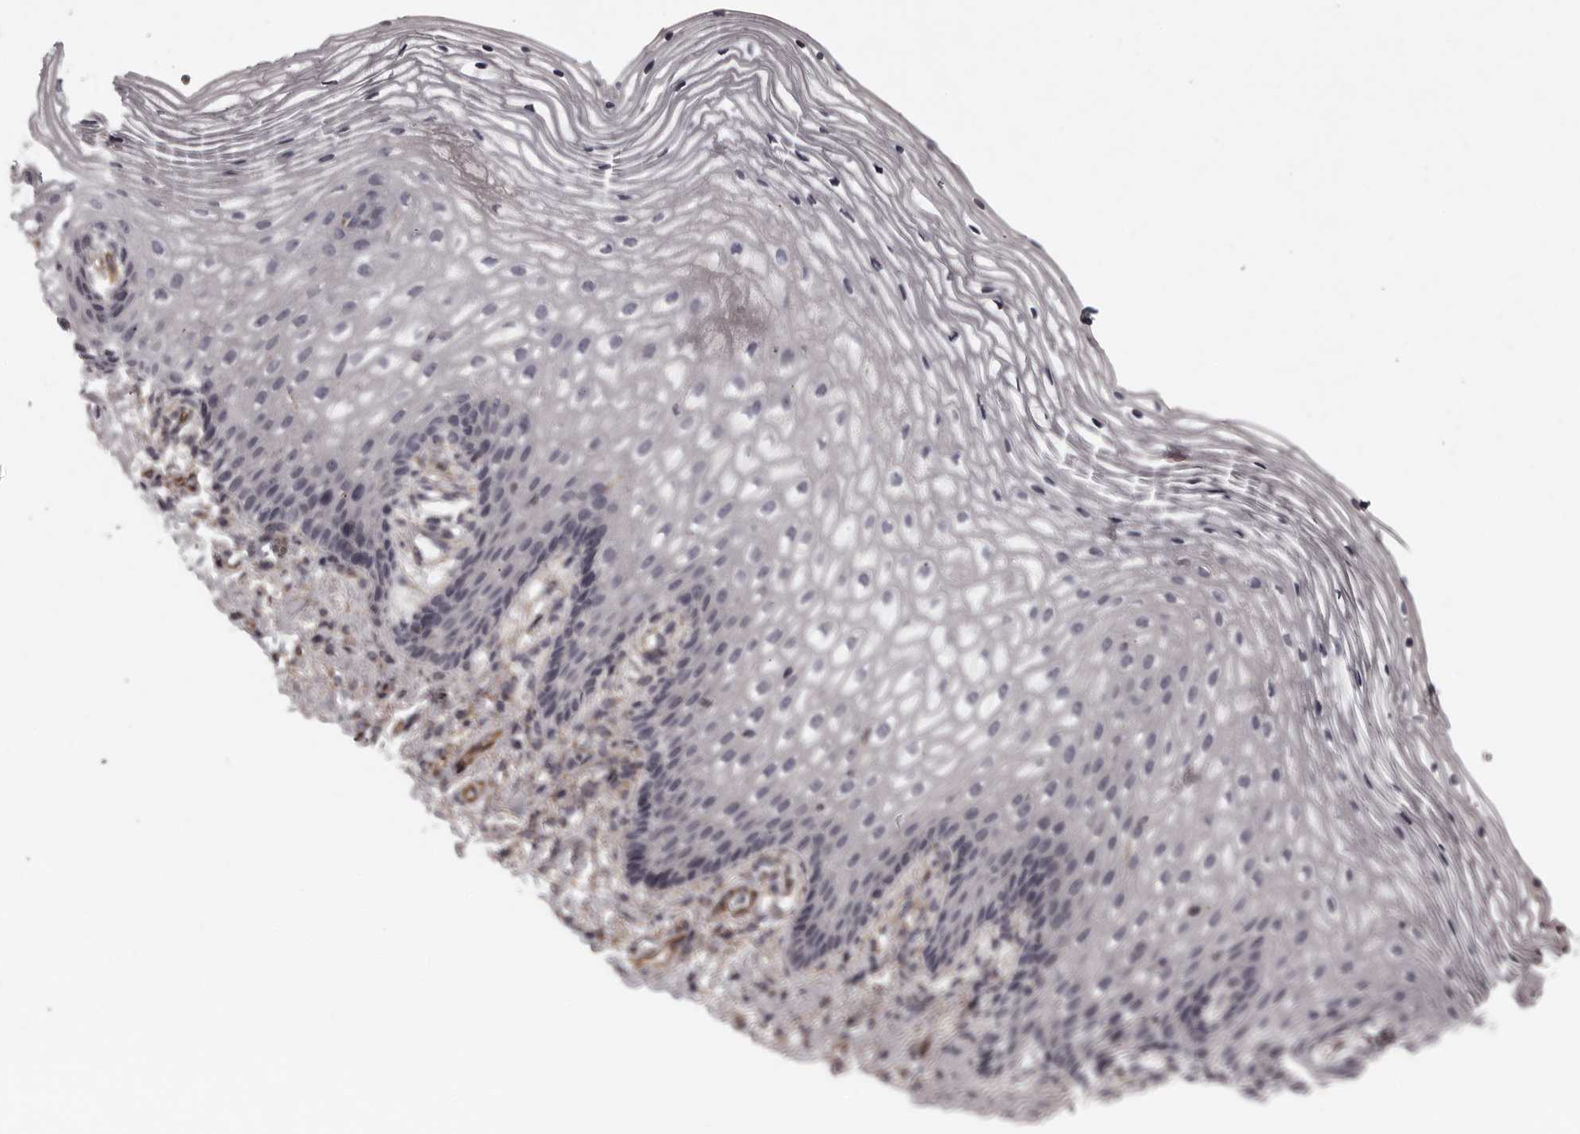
{"staining": {"intensity": "negative", "quantity": "none", "location": "none"}, "tissue": "vagina", "cell_type": "Squamous epithelial cells", "image_type": "normal", "snomed": [{"axis": "morphology", "description": "Normal tissue, NOS"}, {"axis": "topography", "description": "Vagina"}], "caption": "Immunohistochemistry micrograph of benign vagina: human vagina stained with DAB (3,3'-diaminobenzidine) reveals no significant protein expression in squamous epithelial cells.", "gene": "FAAP100", "patient": {"sex": "female", "age": 60}}